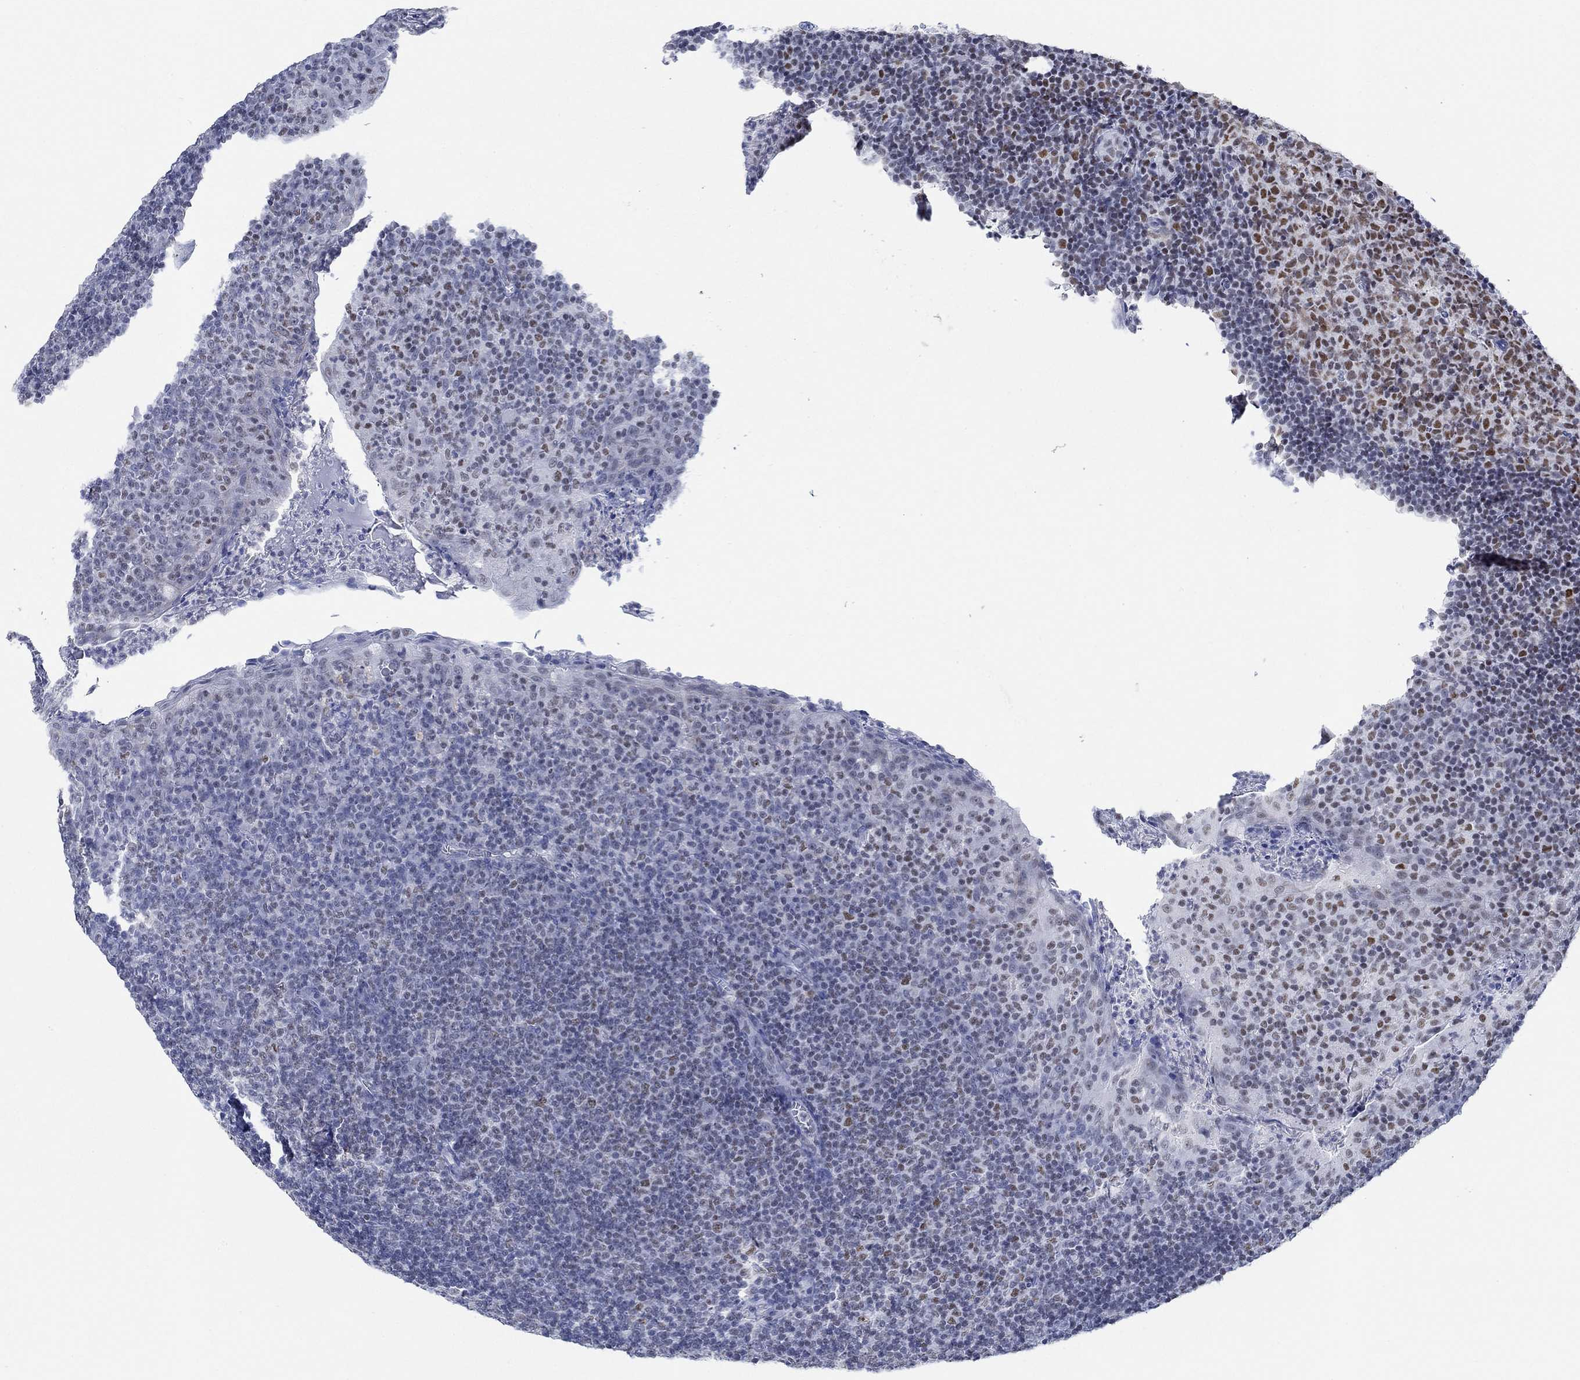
{"staining": {"intensity": "moderate", "quantity": "25%-75%", "location": "nuclear"}, "tissue": "tonsil", "cell_type": "Germinal center cells", "image_type": "normal", "snomed": [{"axis": "morphology", "description": "Normal tissue, NOS"}, {"axis": "topography", "description": "Tonsil"}], "caption": "Immunohistochemical staining of benign tonsil exhibits 25%-75% levels of moderate nuclear protein staining in approximately 25%-75% of germinal center cells. The staining was performed using DAB (3,3'-diaminobenzidine) to visualize the protein expression in brown, while the nuclei were stained in blue with hematoxylin (Magnification: 20x).", "gene": "PPP1R17", "patient": {"sex": "female", "age": 12}}